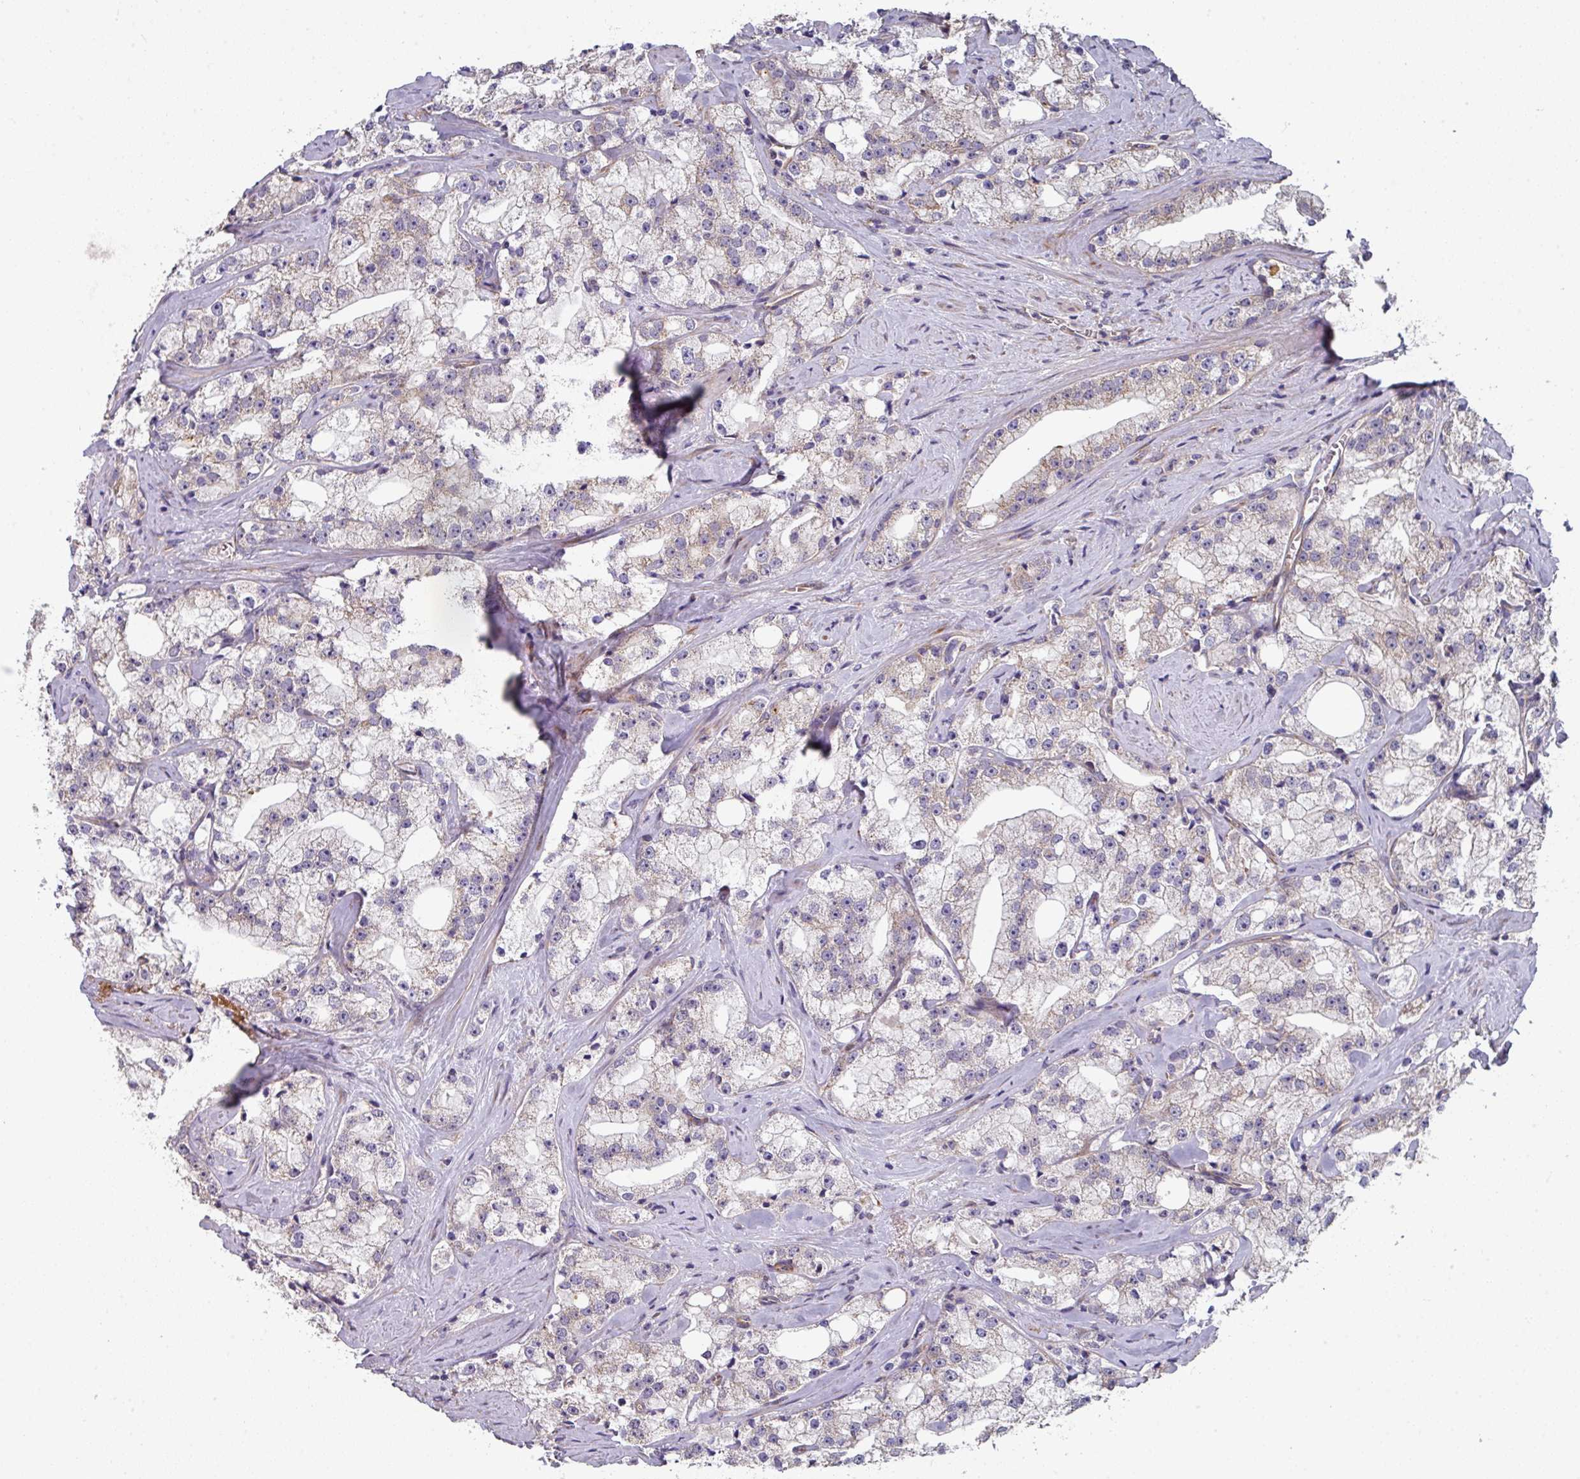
{"staining": {"intensity": "moderate", "quantity": "<25%", "location": "cytoplasmic/membranous"}, "tissue": "prostate cancer", "cell_type": "Tumor cells", "image_type": "cancer", "snomed": [{"axis": "morphology", "description": "Adenocarcinoma, High grade"}, {"axis": "topography", "description": "Prostate"}], "caption": "About <25% of tumor cells in human prostate cancer (high-grade adenocarcinoma) exhibit moderate cytoplasmic/membranous protein positivity as visualized by brown immunohistochemical staining.", "gene": "DCAF12L2", "patient": {"sex": "male", "age": 64}}